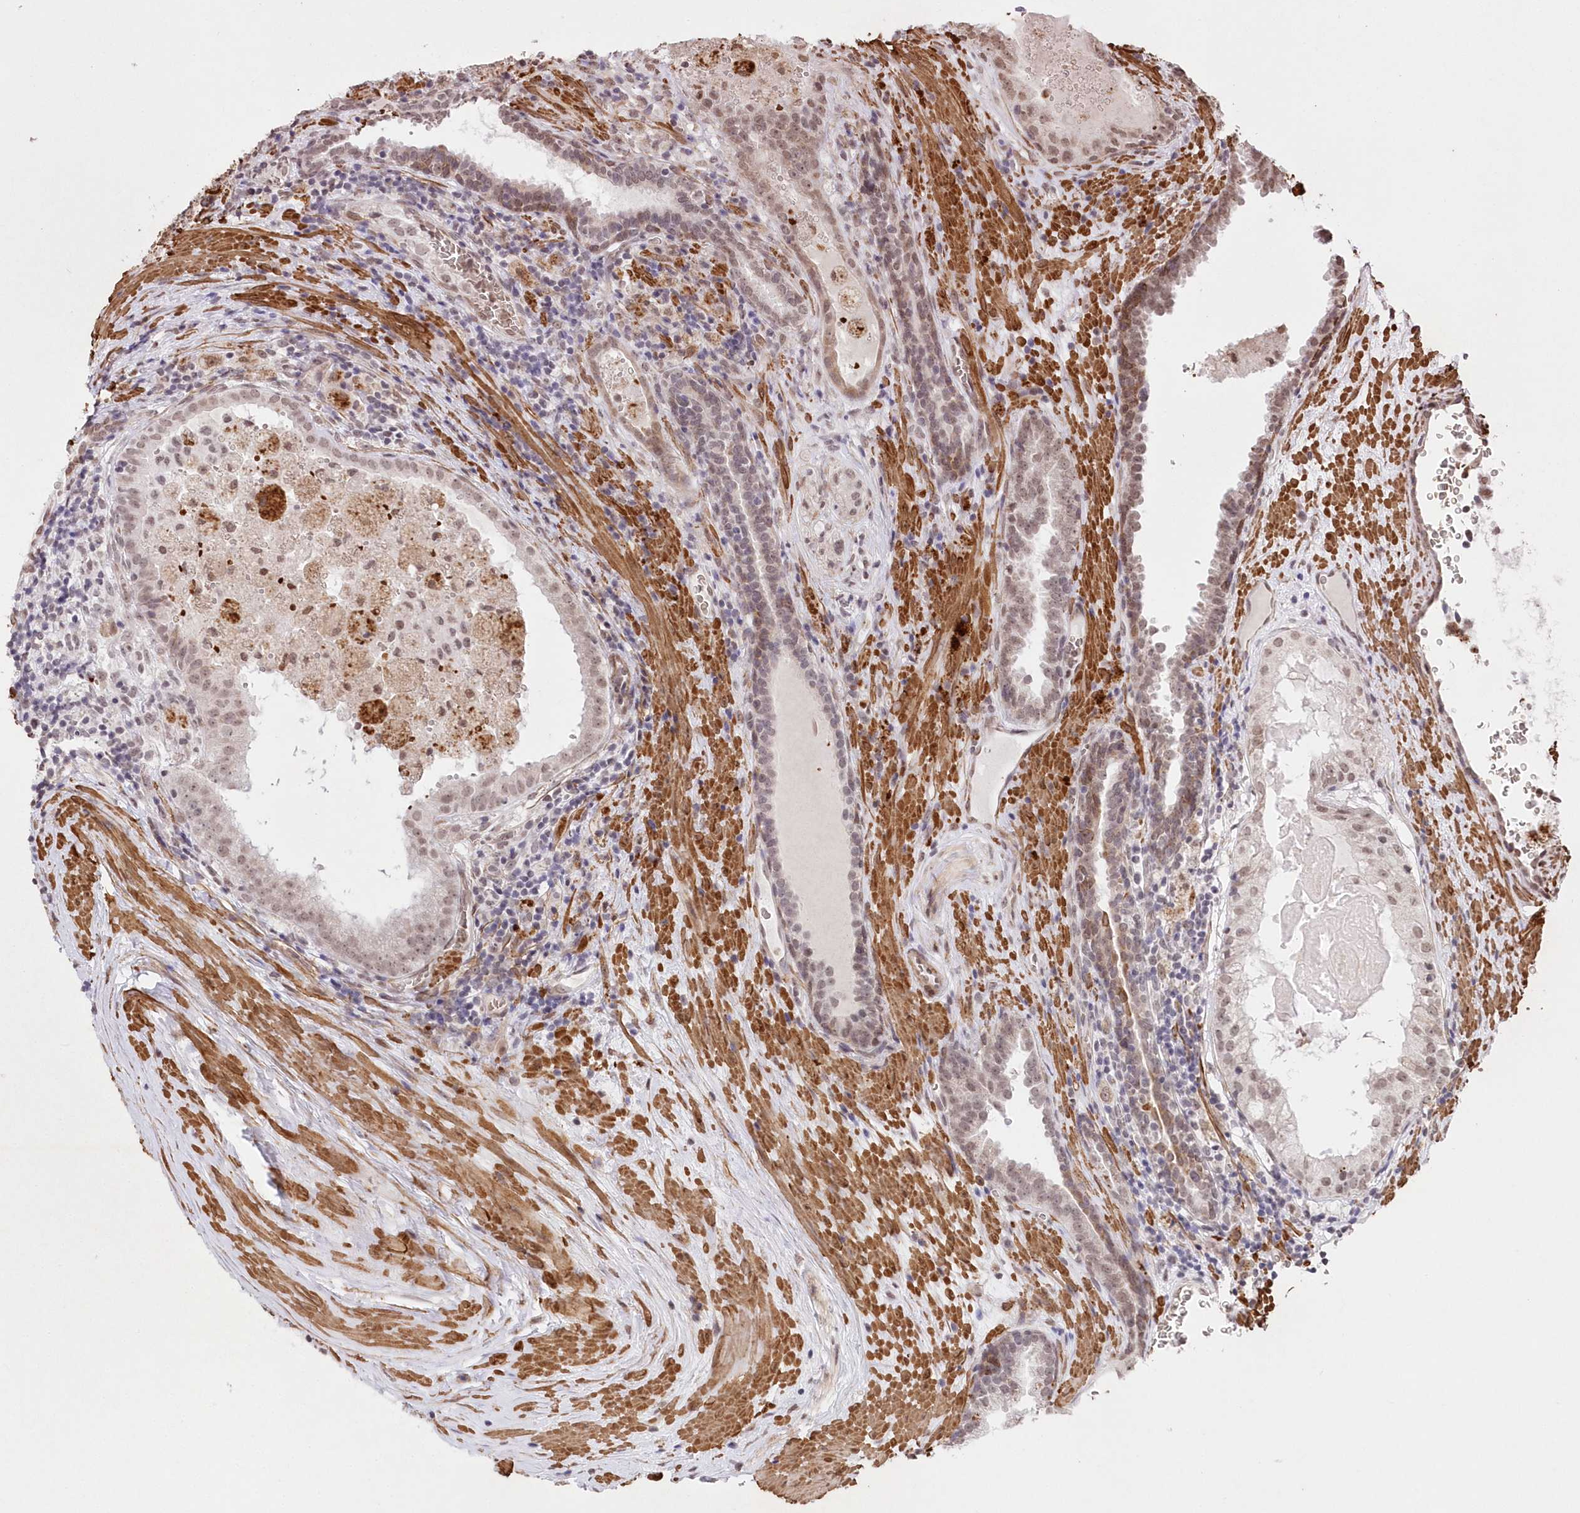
{"staining": {"intensity": "weak", "quantity": "<25%", "location": "nuclear"}, "tissue": "prostate cancer", "cell_type": "Tumor cells", "image_type": "cancer", "snomed": [{"axis": "morphology", "description": "Adenocarcinoma, High grade"}, {"axis": "topography", "description": "Prostate"}], "caption": "This is an immunohistochemistry histopathology image of prostate high-grade adenocarcinoma. There is no expression in tumor cells.", "gene": "RBM27", "patient": {"sex": "male", "age": 68}}